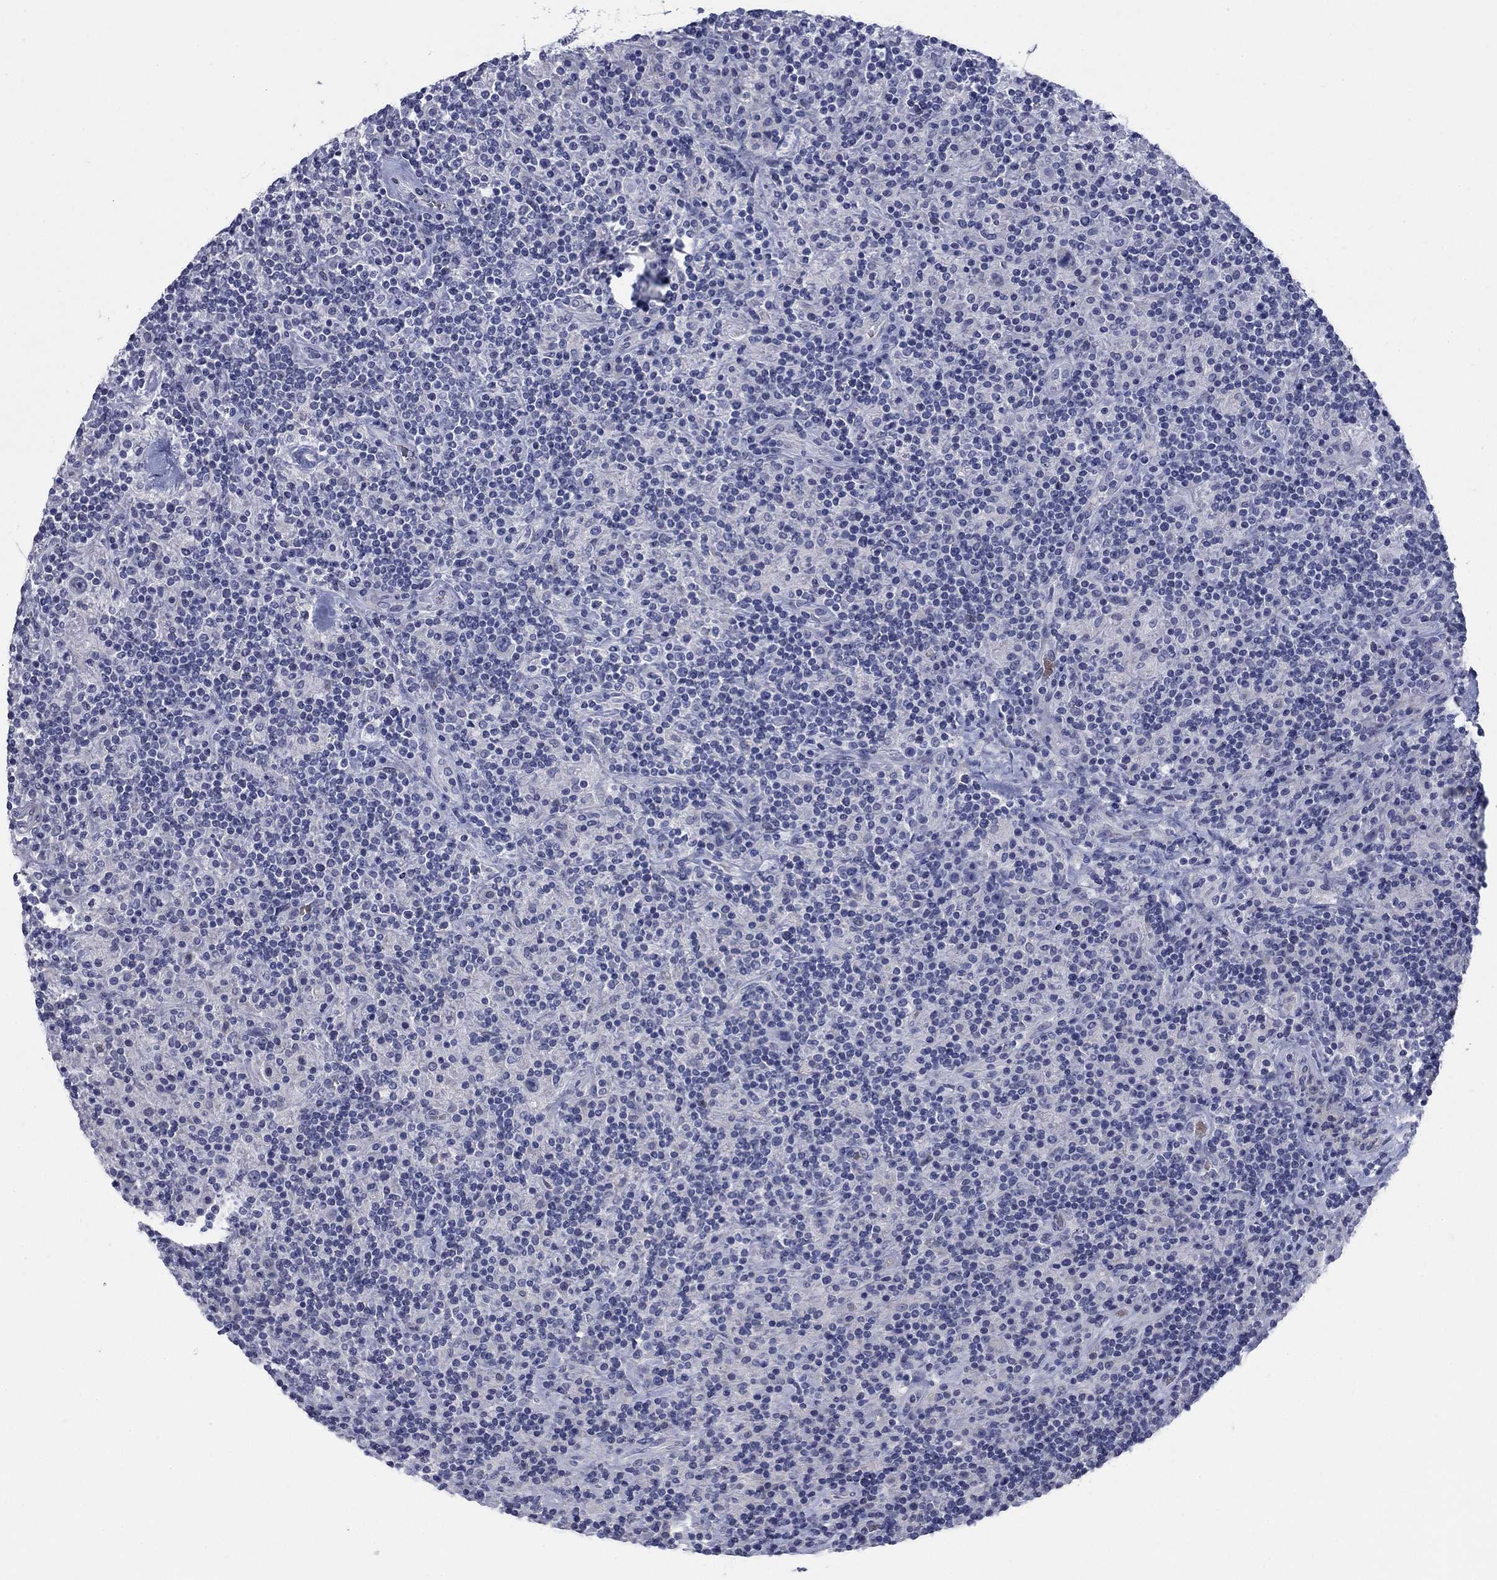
{"staining": {"intensity": "negative", "quantity": "none", "location": "none"}, "tissue": "lymphoma", "cell_type": "Tumor cells", "image_type": "cancer", "snomed": [{"axis": "morphology", "description": "Hodgkin's disease, NOS"}, {"axis": "topography", "description": "Lymph node"}], "caption": "Lymphoma was stained to show a protein in brown. There is no significant expression in tumor cells.", "gene": "DNER", "patient": {"sex": "male", "age": 70}}